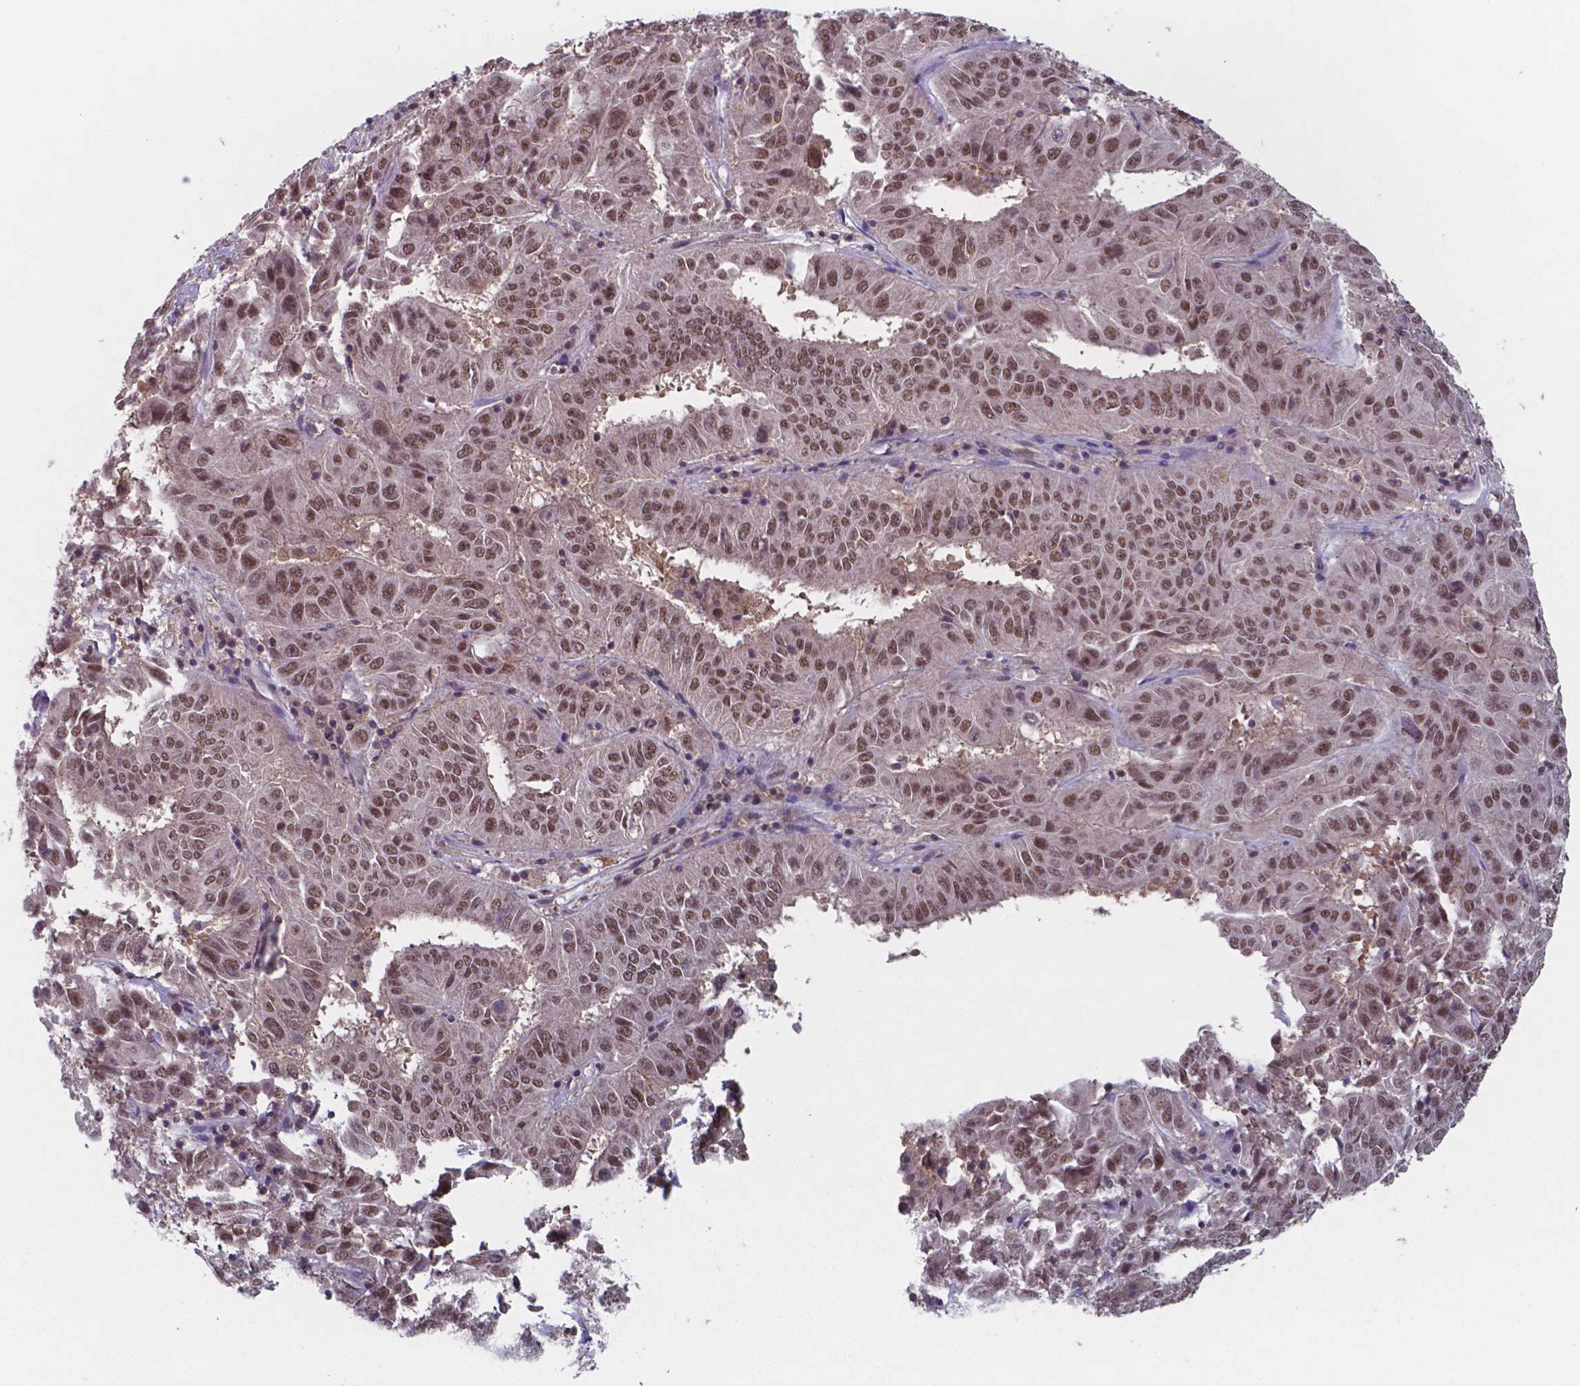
{"staining": {"intensity": "moderate", "quantity": ">75%", "location": "nuclear"}, "tissue": "pancreatic cancer", "cell_type": "Tumor cells", "image_type": "cancer", "snomed": [{"axis": "morphology", "description": "Adenocarcinoma, NOS"}, {"axis": "topography", "description": "Pancreas"}], "caption": "Approximately >75% of tumor cells in human pancreatic cancer (adenocarcinoma) demonstrate moderate nuclear protein expression as visualized by brown immunohistochemical staining.", "gene": "UBA1", "patient": {"sex": "male", "age": 63}}